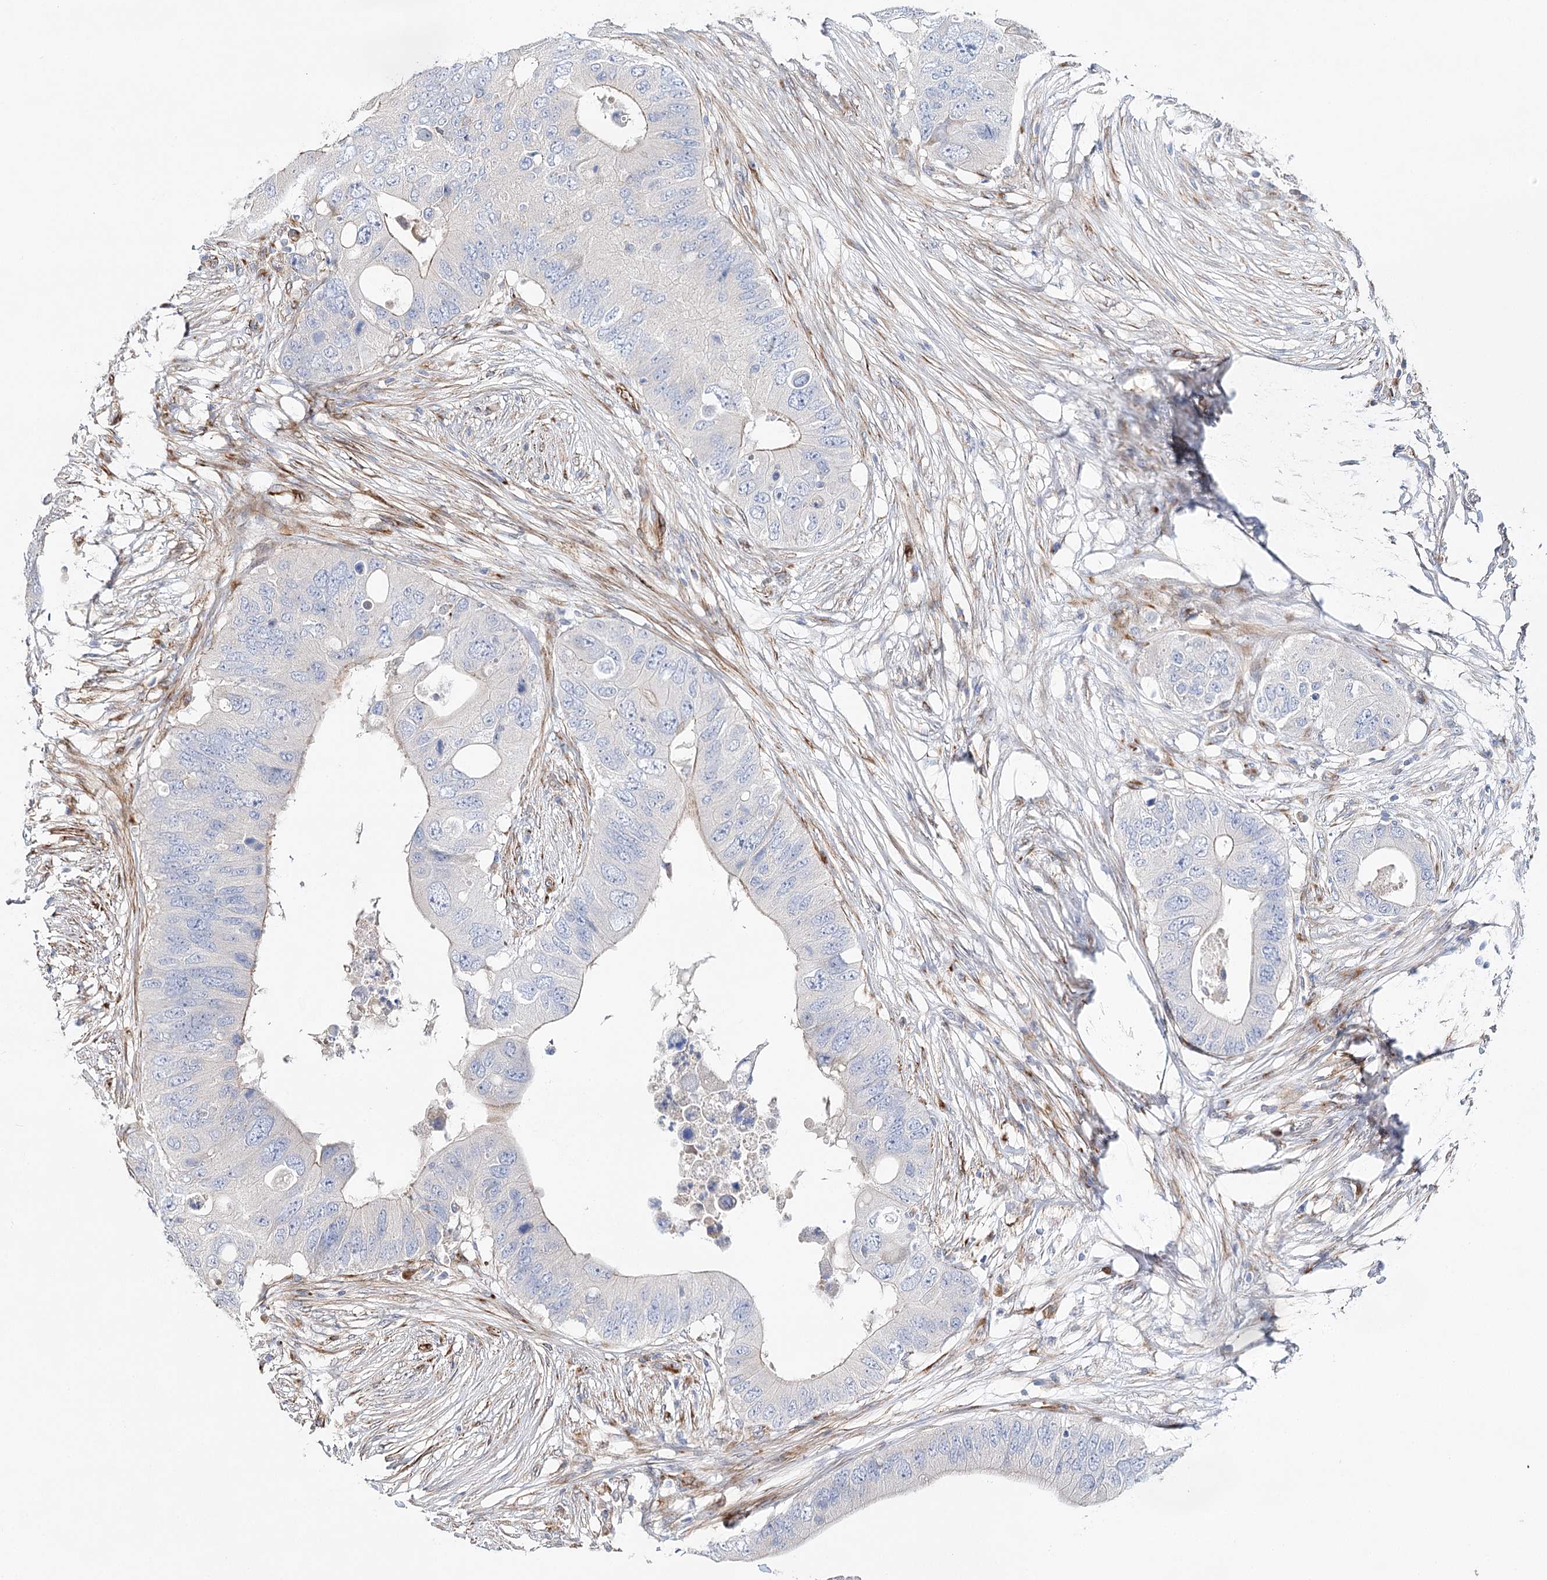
{"staining": {"intensity": "weak", "quantity": "<25%", "location": "cytoplasmic/membranous"}, "tissue": "colorectal cancer", "cell_type": "Tumor cells", "image_type": "cancer", "snomed": [{"axis": "morphology", "description": "Adenocarcinoma, NOS"}, {"axis": "topography", "description": "Colon"}], "caption": "Tumor cells are negative for brown protein staining in colorectal cancer (adenocarcinoma). (DAB IHC, high magnification).", "gene": "ABRAXAS2", "patient": {"sex": "male", "age": 71}}